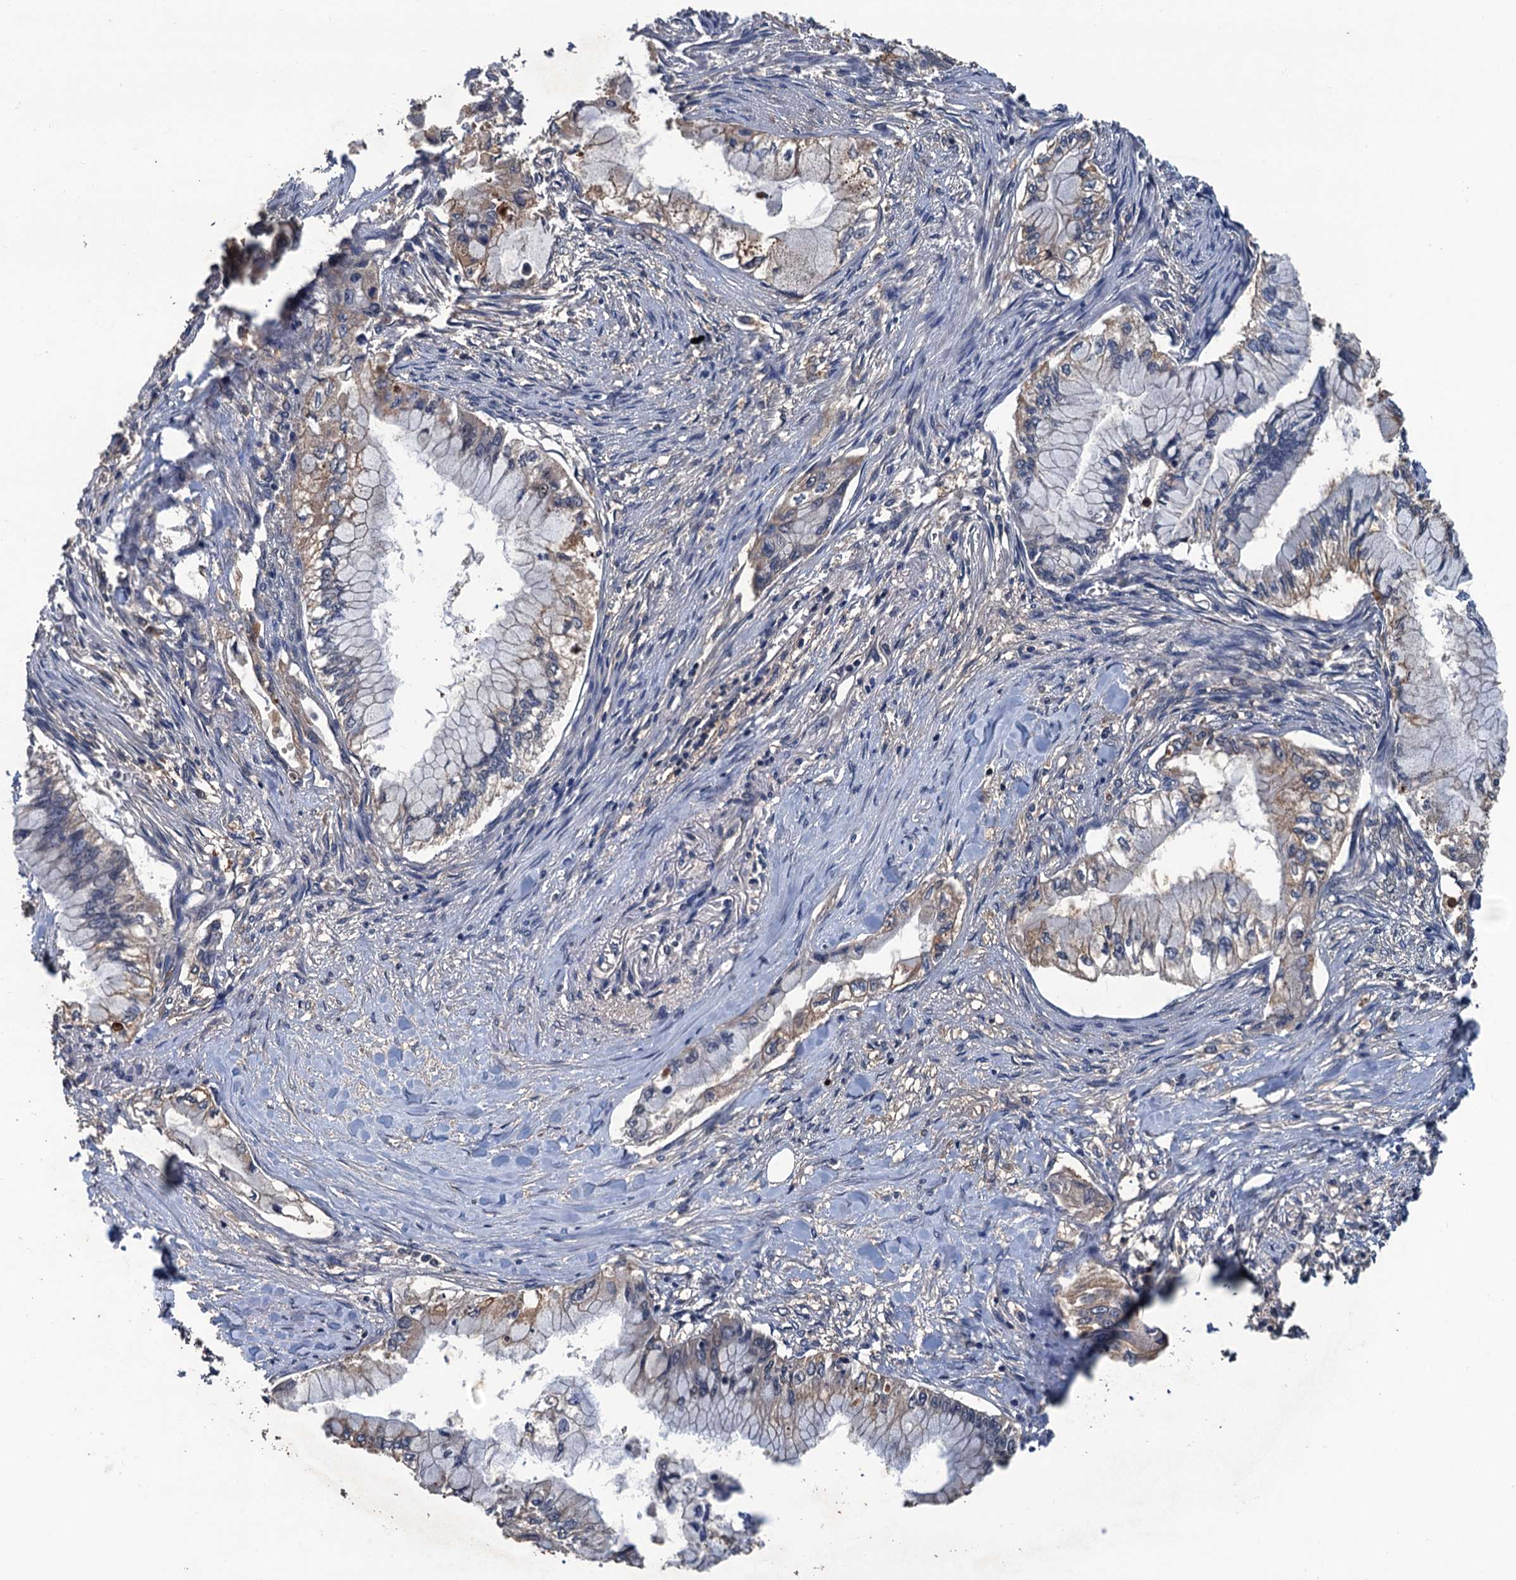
{"staining": {"intensity": "weak", "quantity": "<25%", "location": "cytoplasmic/membranous"}, "tissue": "pancreatic cancer", "cell_type": "Tumor cells", "image_type": "cancer", "snomed": [{"axis": "morphology", "description": "Adenocarcinoma, NOS"}, {"axis": "topography", "description": "Pancreas"}], "caption": "Human pancreatic adenocarcinoma stained for a protein using immunohistochemistry demonstrates no expression in tumor cells.", "gene": "ZNF438", "patient": {"sex": "female", "age": 78}}